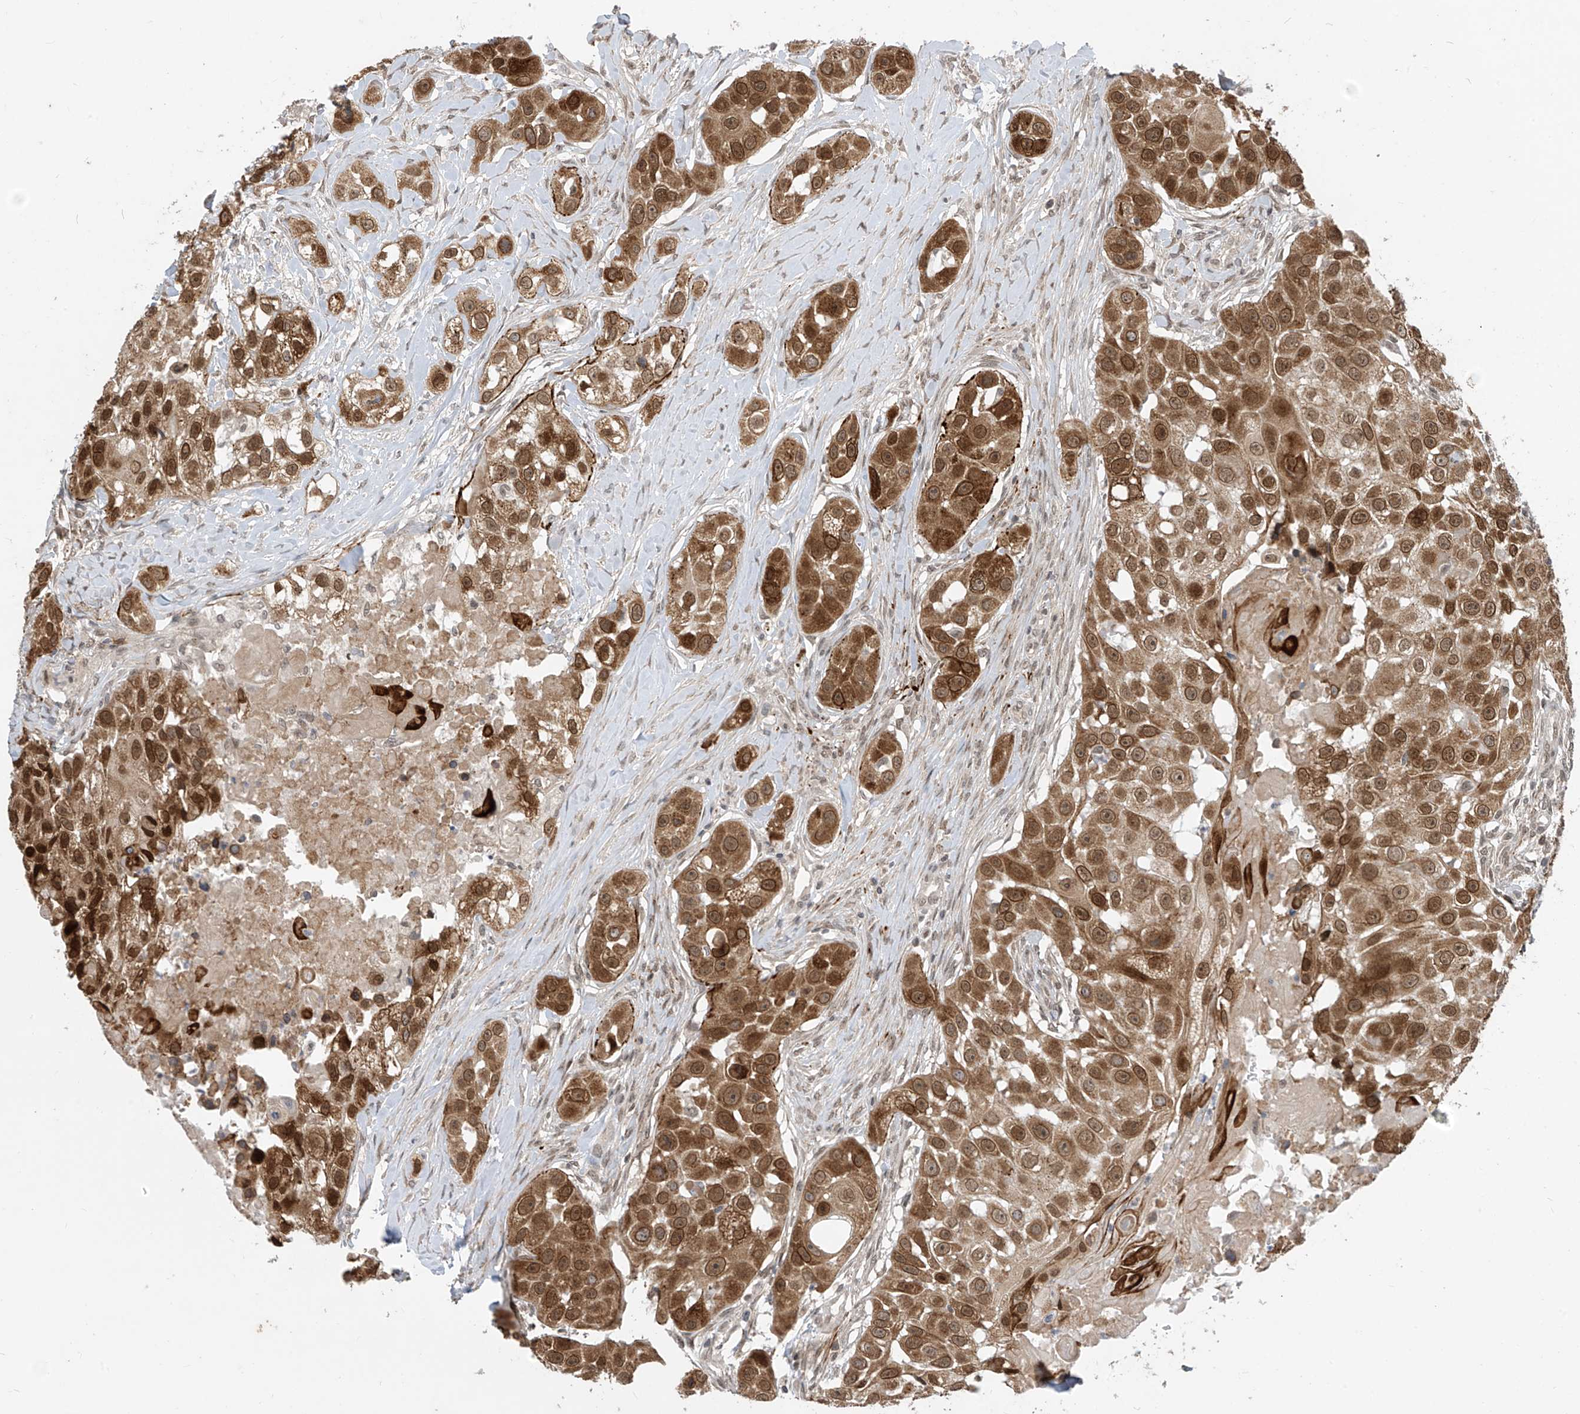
{"staining": {"intensity": "moderate", "quantity": ">75%", "location": "cytoplasmic/membranous,nuclear"}, "tissue": "head and neck cancer", "cell_type": "Tumor cells", "image_type": "cancer", "snomed": [{"axis": "morphology", "description": "Normal tissue, NOS"}, {"axis": "morphology", "description": "Squamous cell carcinoma, NOS"}, {"axis": "topography", "description": "Skeletal muscle"}, {"axis": "topography", "description": "Head-Neck"}], "caption": "A brown stain shows moderate cytoplasmic/membranous and nuclear expression of a protein in human head and neck cancer (squamous cell carcinoma) tumor cells.", "gene": "LAGE3", "patient": {"sex": "male", "age": 51}}